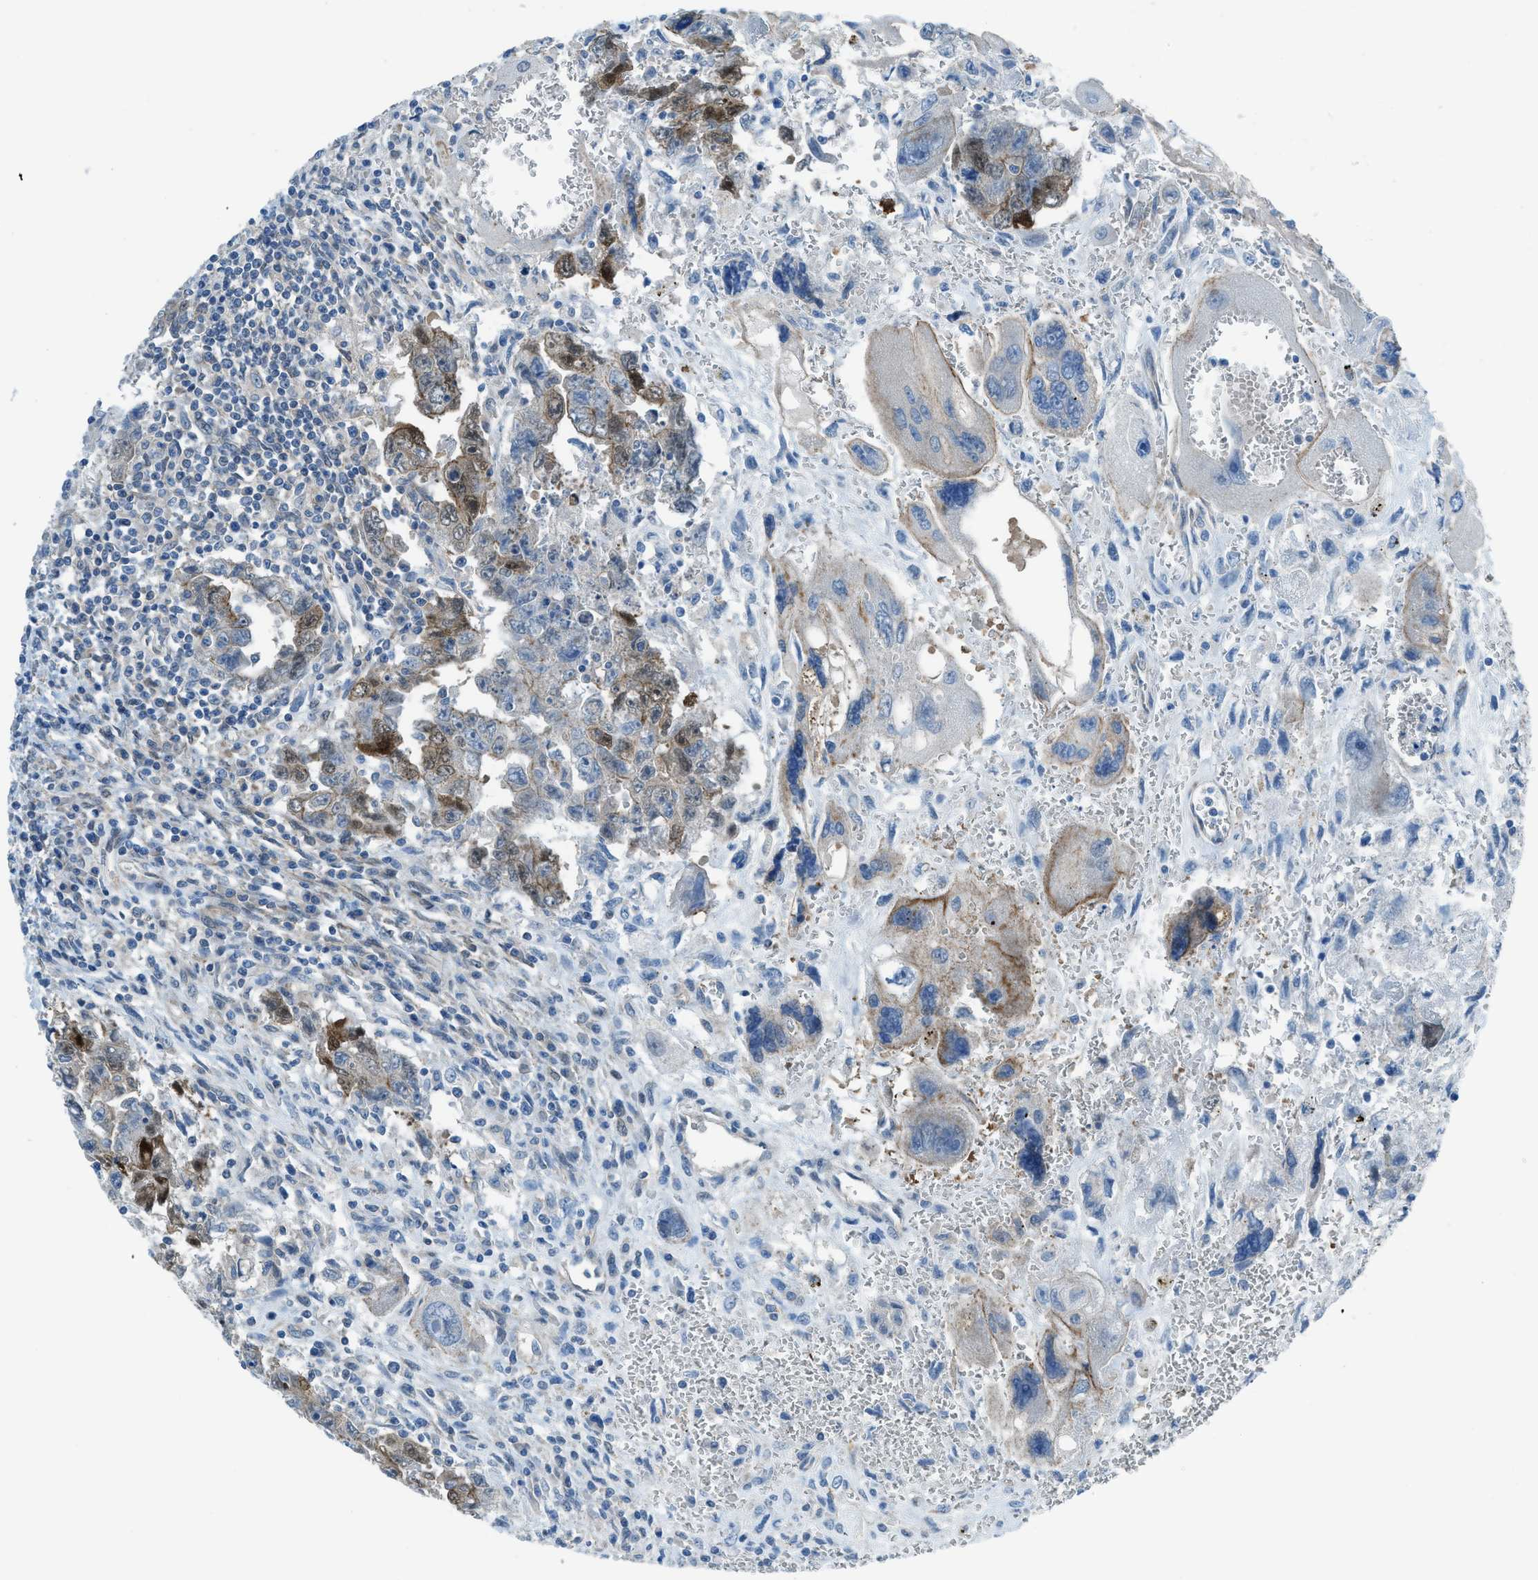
{"staining": {"intensity": "moderate", "quantity": "<25%", "location": "cytoplasmic/membranous,nuclear"}, "tissue": "testis cancer", "cell_type": "Tumor cells", "image_type": "cancer", "snomed": [{"axis": "morphology", "description": "Carcinoma, Embryonal, NOS"}, {"axis": "topography", "description": "Testis"}], "caption": "DAB (3,3'-diaminobenzidine) immunohistochemical staining of testis cancer shows moderate cytoplasmic/membranous and nuclear protein expression in approximately <25% of tumor cells.", "gene": "PRKN", "patient": {"sex": "male", "age": 28}}